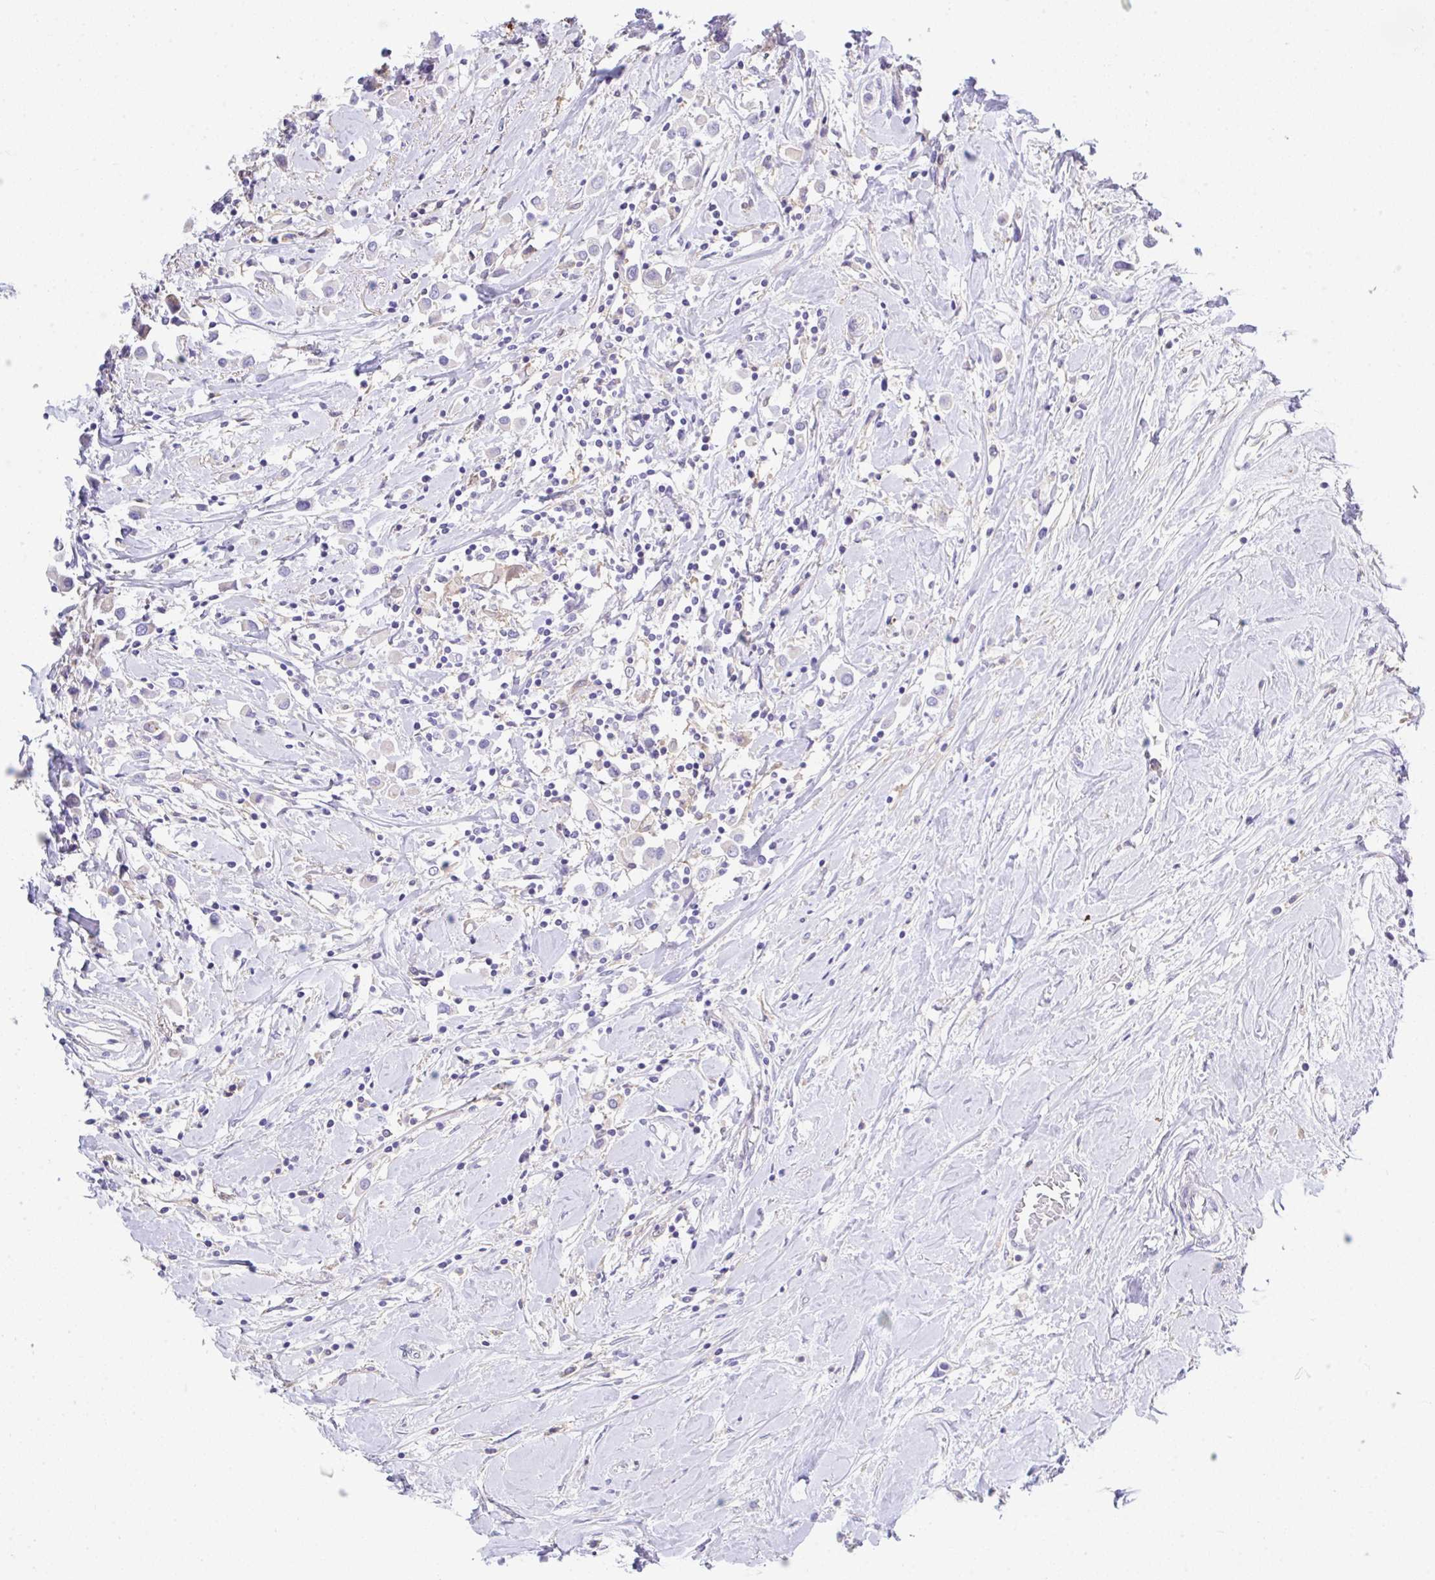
{"staining": {"intensity": "negative", "quantity": "none", "location": "none"}, "tissue": "breast cancer", "cell_type": "Tumor cells", "image_type": "cancer", "snomed": [{"axis": "morphology", "description": "Duct carcinoma"}, {"axis": "topography", "description": "Breast"}], "caption": "Tumor cells show no significant protein staining in breast infiltrating ductal carcinoma.", "gene": "ZNF33A", "patient": {"sex": "female", "age": 61}}